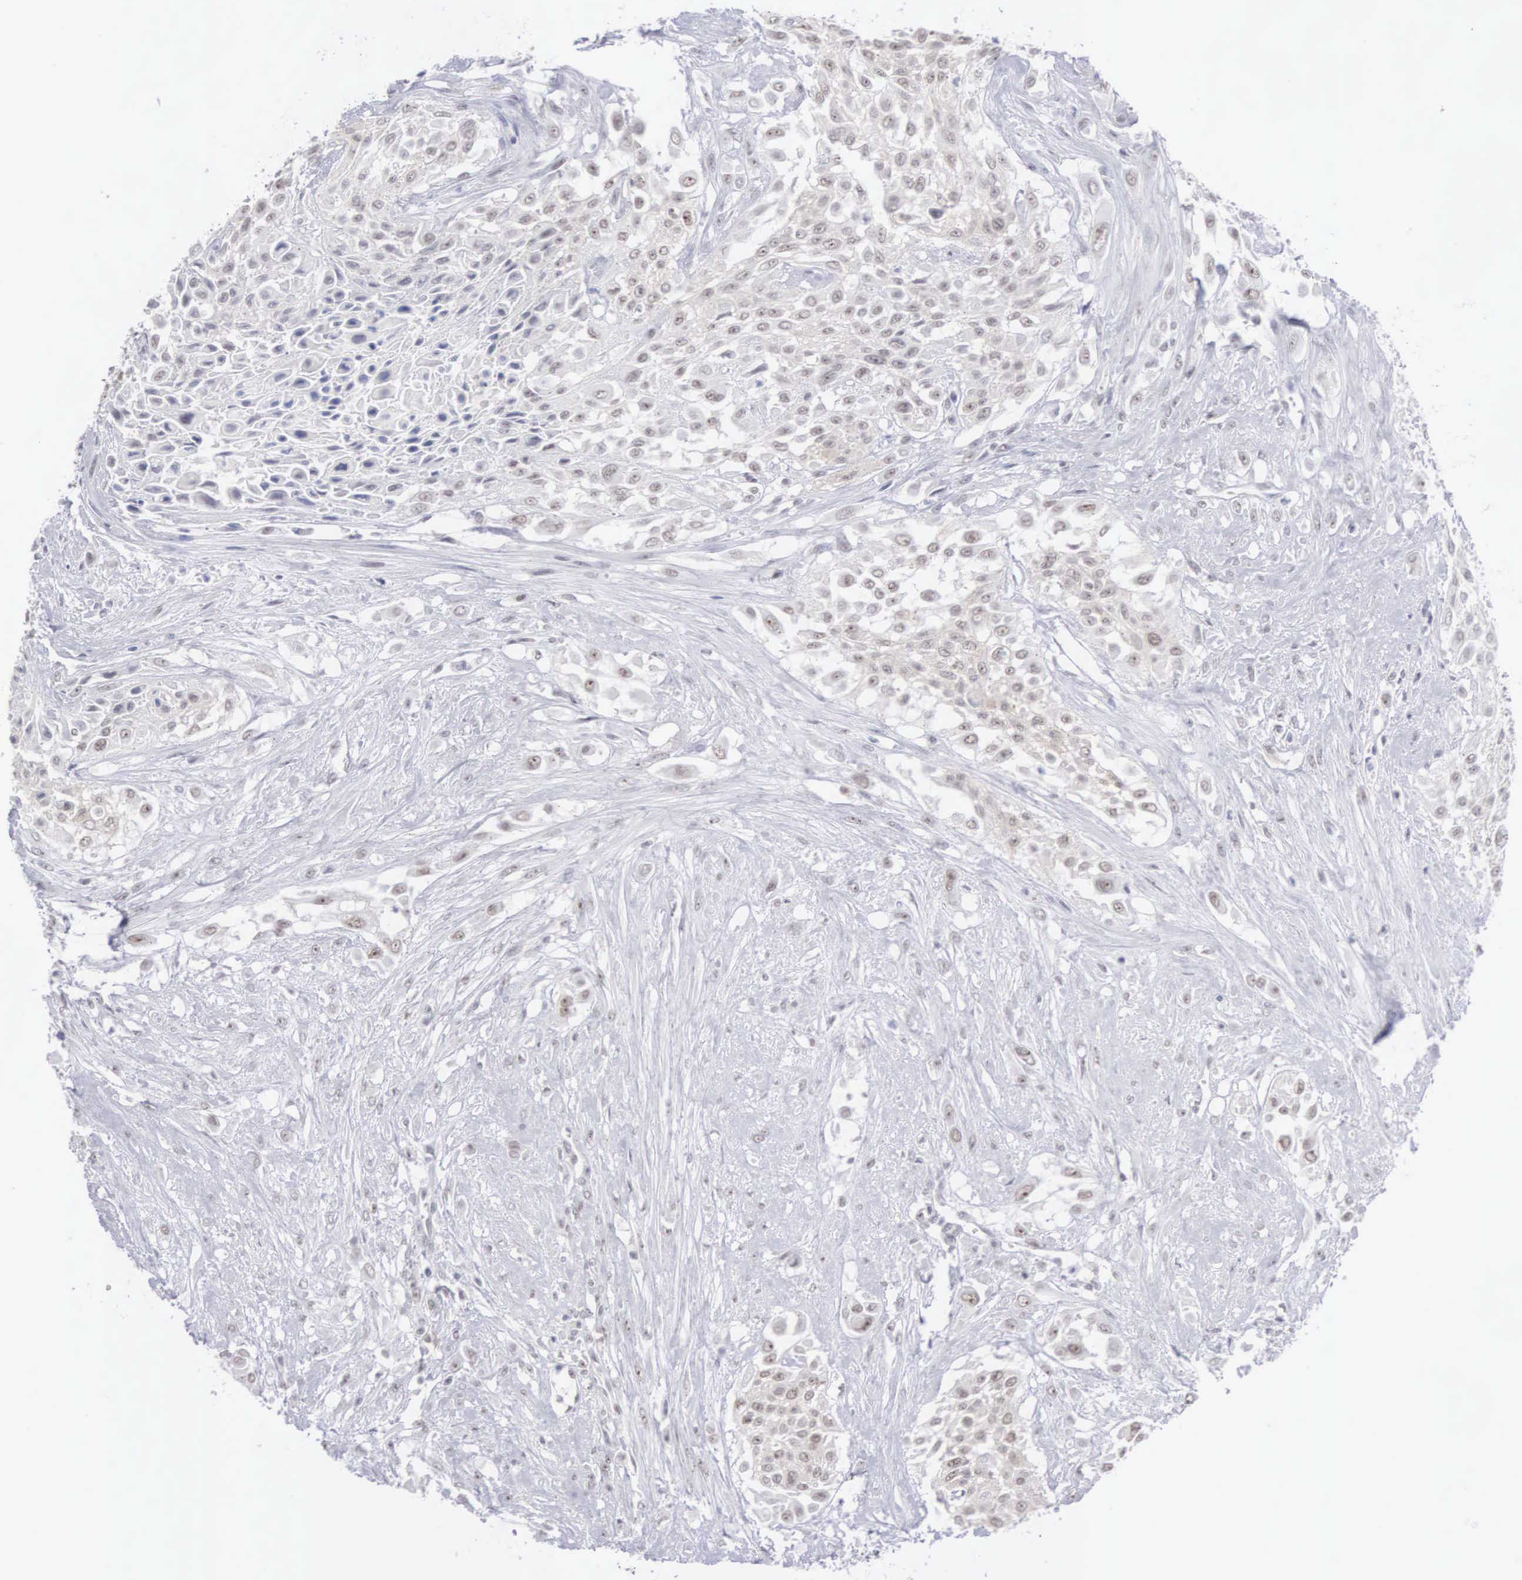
{"staining": {"intensity": "weak", "quantity": "<25%", "location": "nuclear"}, "tissue": "urothelial cancer", "cell_type": "Tumor cells", "image_type": "cancer", "snomed": [{"axis": "morphology", "description": "Urothelial carcinoma, High grade"}, {"axis": "topography", "description": "Urinary bladder"}], "caption": "This is an immunohistochemistry micrograph of human high-grade urothelial carcinoma. There is no staining in tumor cells.", "gene": "MNAT1", "patient": {"sex": "male", "age": 57}}